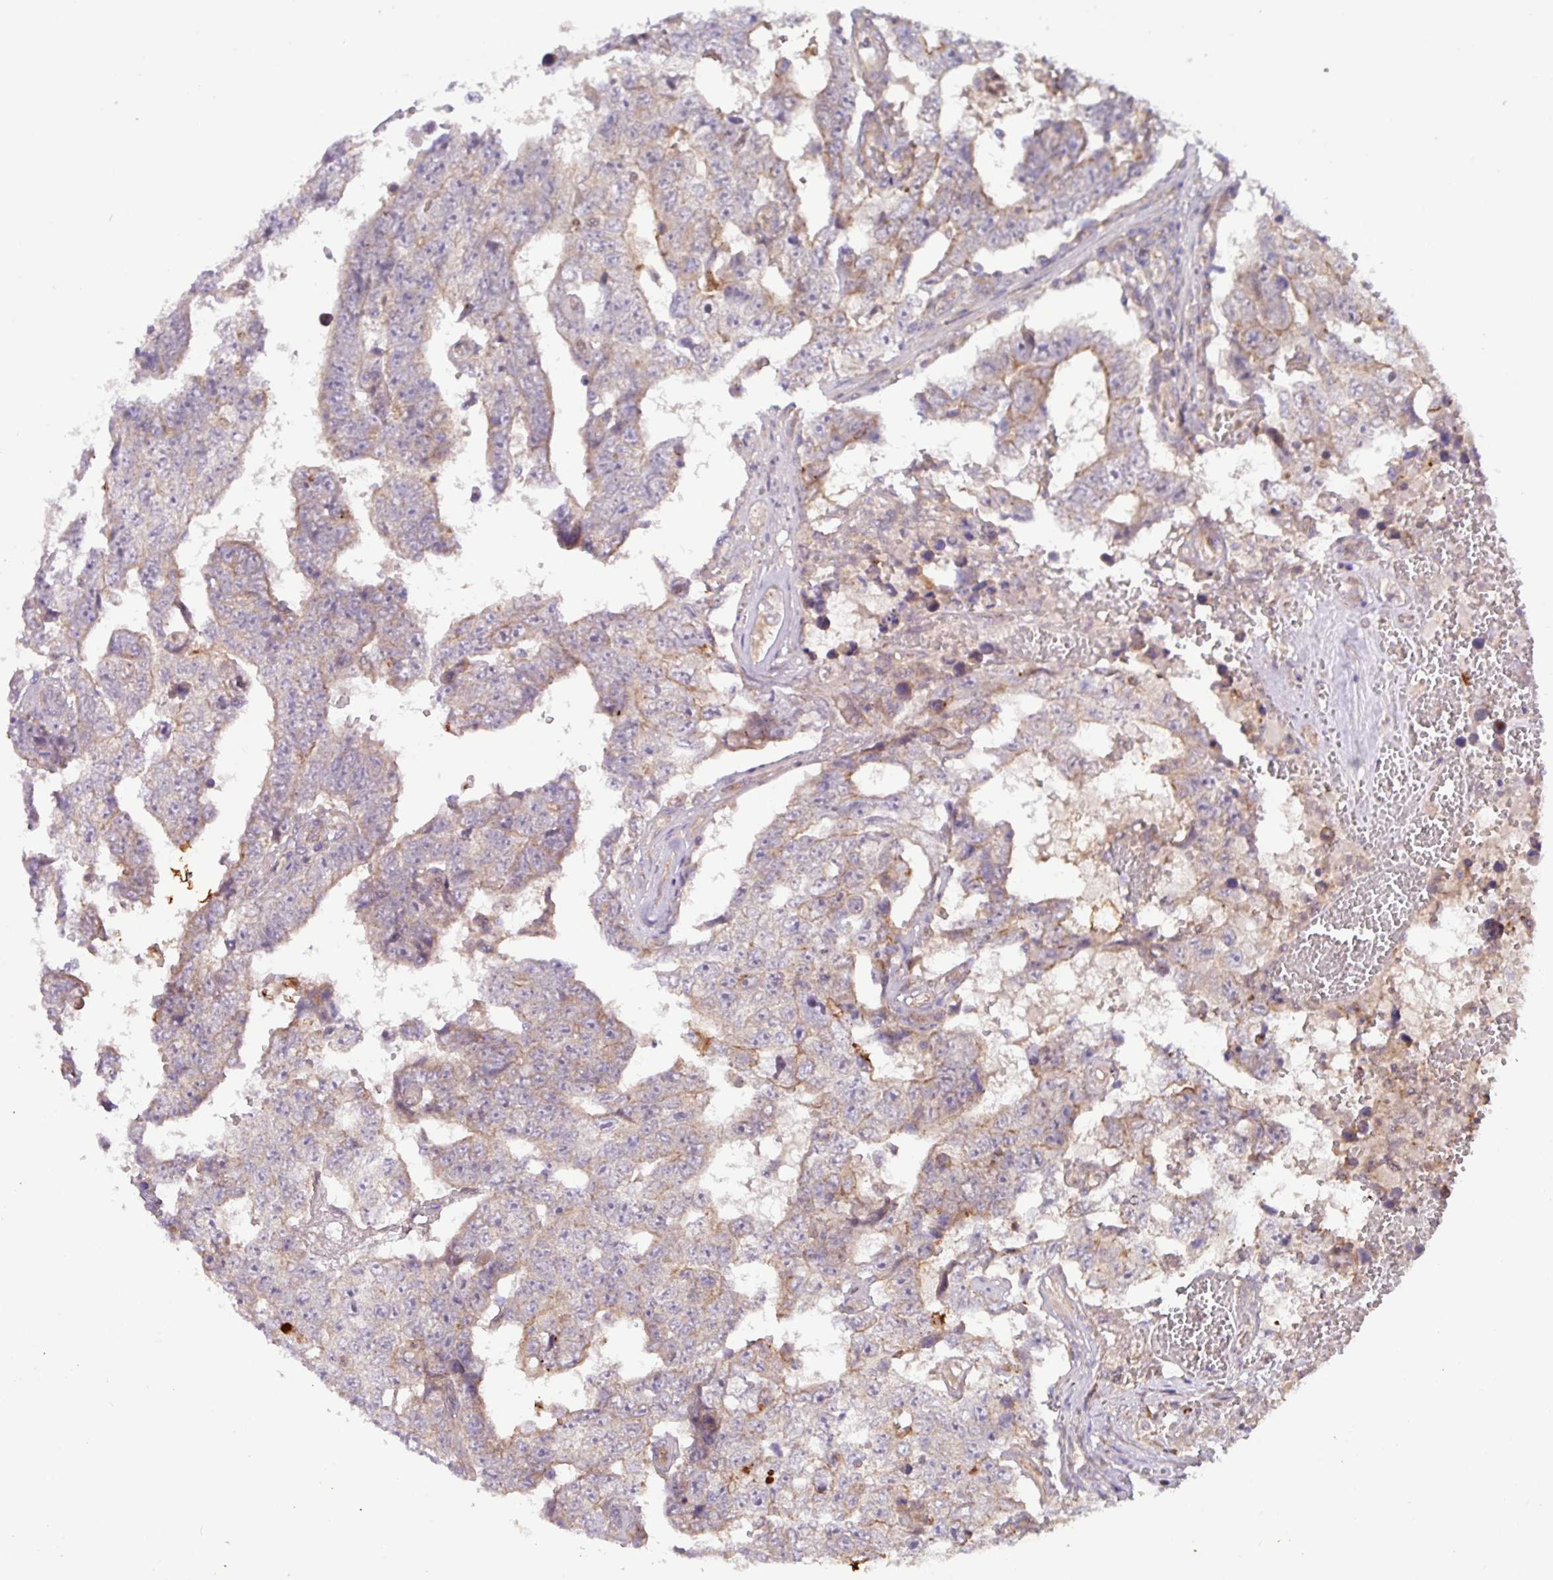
{"staining": {"intensity": "weak", "quantity": "<25%", "location": "cytoplasmic/membranous"}, "tissue": "testis cancer", "cell_type": "Tumor cells", "image_type": "cancer", "snomed": [{"axis": "morphology", "description": "Carcinoma, Embryonal, NOS"}, {"axis": "topography", "description": "Testis"}], "caption": "Image shows no protein positivity in tumor cells of testis cancer (embryonal carcinoma) tissue.", "gene": "CNTRL", "patient": {"sex": "male", "age": 25}}